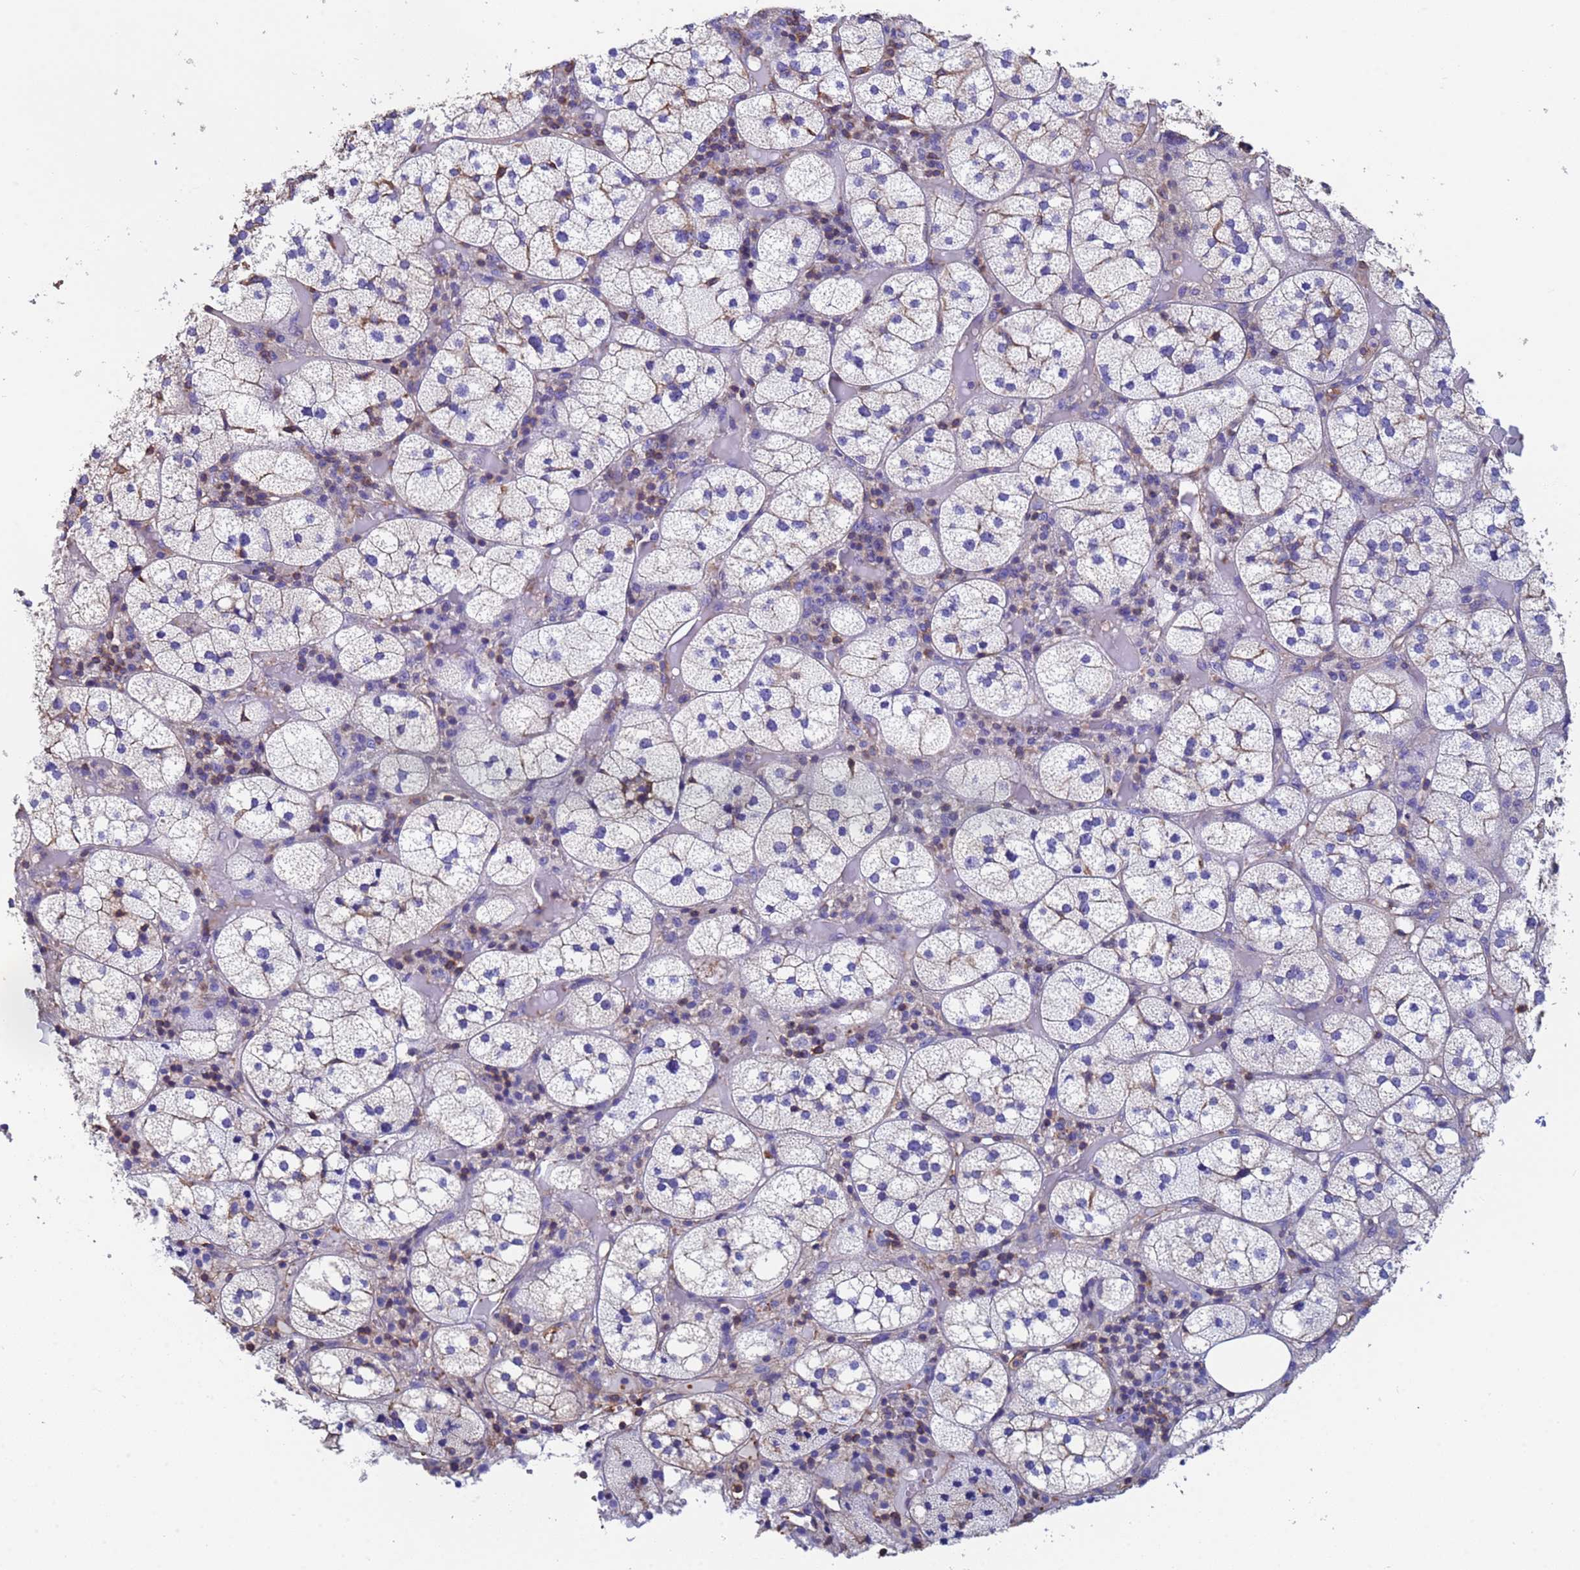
{"staining": {"intensity": "weak", "quantity": "<25%", "location": "cytoplasmic/membranous"}, "tissue": "adrenal gland", "cell_type": "Glandular cells", "image_type": "normal", "snomed": [{"axis": "morphology", "description": "Normal tissue, NOS"}, {"axis": "topography", "description": "Adrenal gland"}], "caption": "Immunohistochemistry of unremarkable human adrenal gland displays no positivity in glandular cells. The staining is performed using DAB (3,3'-diaminobenzidine) brown chromogen with nuclei counter-stained in using hematoxylin.", "gene": "MYL12A", "patient": {"sex": "female", "age": 61}}